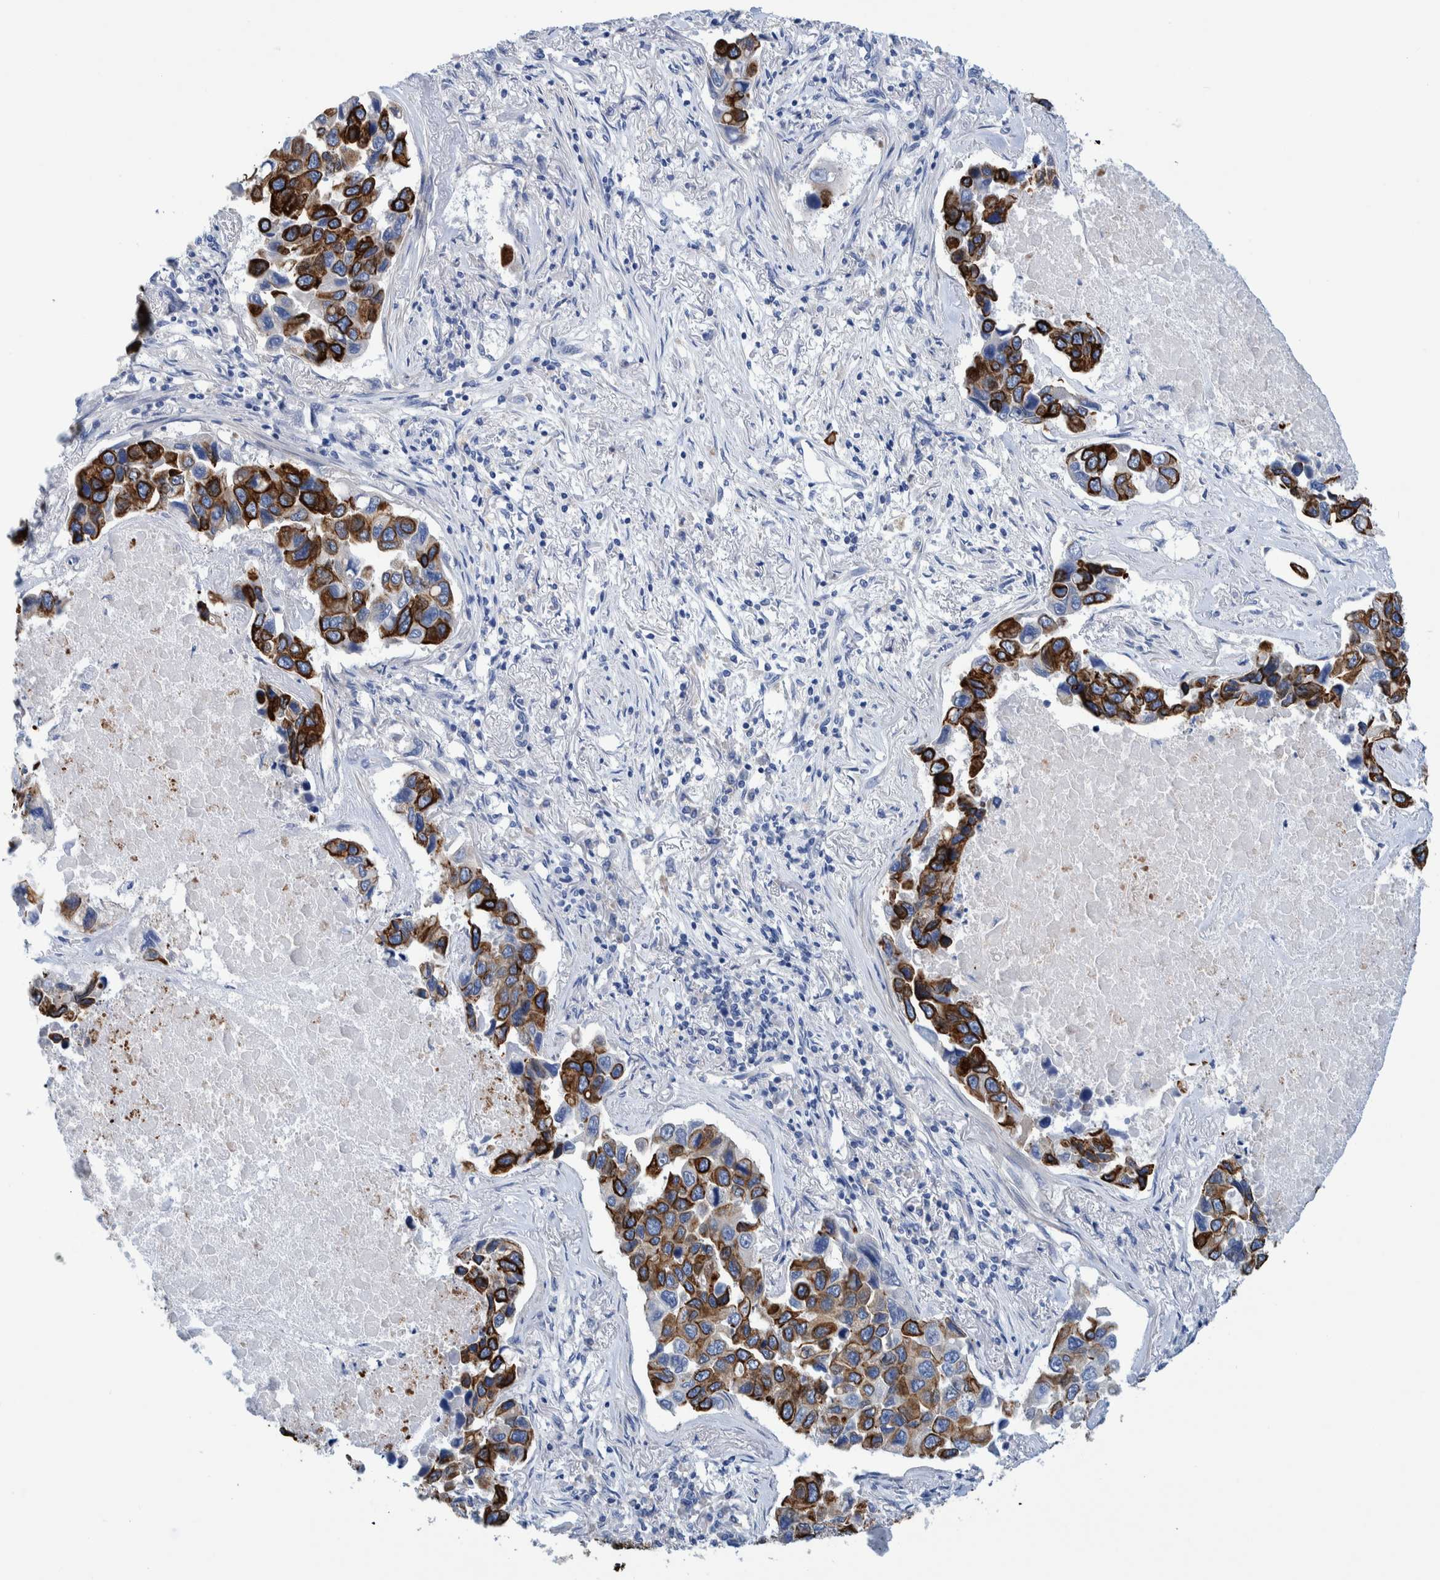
{"staining": {"intensity": "strong", "quantity": ">75%", "location": "cytoplasmic/membranous"}, "tissue": "lung cancer", "cell_type": "Tumor cells", "image_type": "cancer", "snomed": [{"axis": "morphology", "description": "Adenocarcinoma, NOS"}, {"axis": "topography", "description": "Lung"}], "caption": "Human lung adenocarcinoma stained for a protein (brown) demonstrates strong cytoplasmic/membranous positive positivity in approximately >75% of tumor cells.", "gene": "MKS1", "patient": {"sex": "male", "age": 64}}